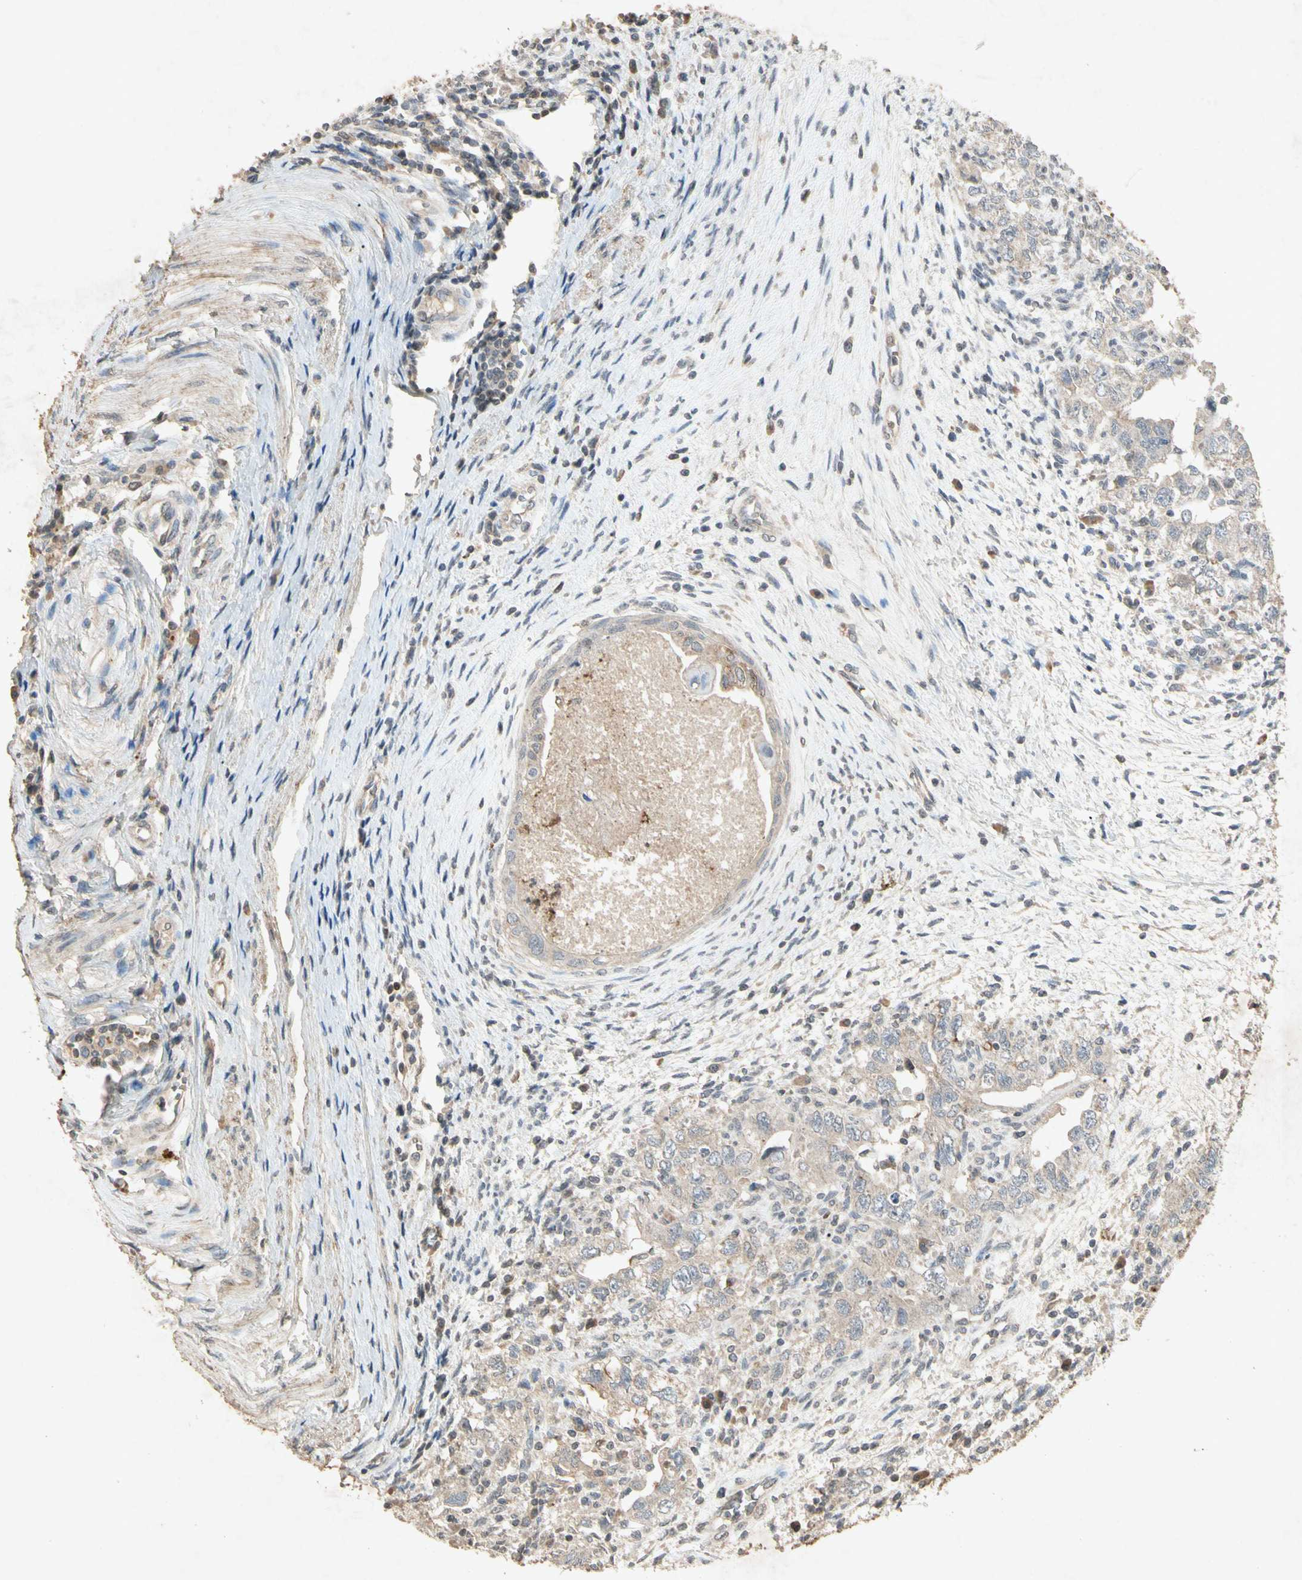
{"staining": {"intensity": "weak", "quantity": ">75%", "location": "cytoplasmic/membranous"}, "tissue": "testis cancer", "cell_type": "Tumor cells", "image_type": "cancer", "snomed": [{"axis": "morphology", "description": "Carcinoma, Embryonal, NOS"}, {"axis": "topography", "description": "Testis"}], "caption": "IHC (DAB) staining of embryonal carcinoma (testis) demonstrates weak cytoplasmic/membranous protein staining in about >75% of tumor cells. (DAB (3,3'-diaminobenzidine) IHC with brightfield microscopy, high magnification).", "gene": "MSRB1", "patient": {"sex": "male", "age": 26}}